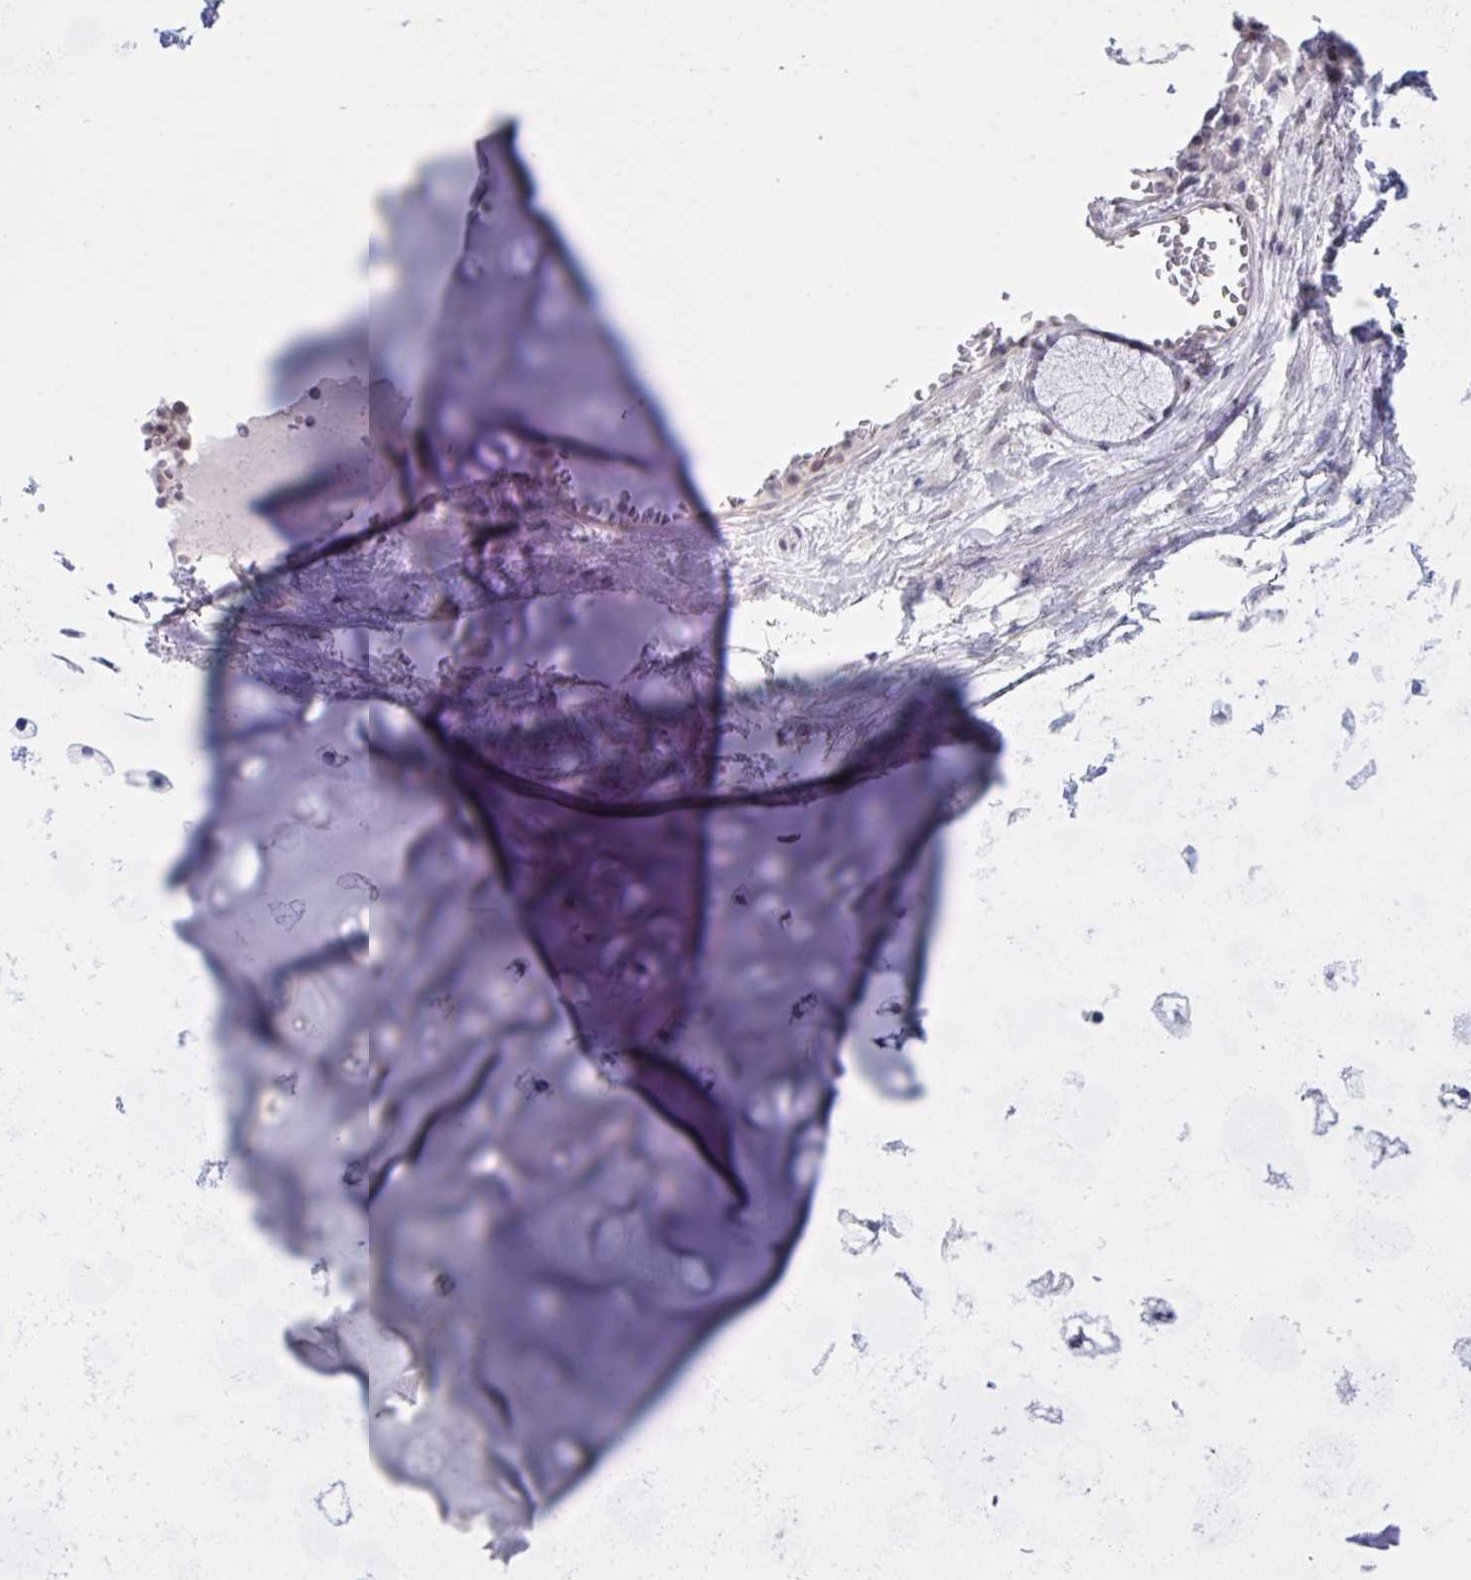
{"staining": {"intensity": "negative", "quantity": "none", "location": "none"}, "tissue": "soft tissue", "cell_type": "Chondrocytes", "image_type": "normal", "snomed": [{"axis": "morphology", "description": "Normal tissue, NOS"}, {"axis": "topography", "description": "Lymph node"}, {"axis": "topography", "description": "Bronchus"}], "caption": "An immunohistochemistry (IHC) histopathology image of benign soft tissue is shown. There is no staining in chondrocytes of soft tissue.", "gene": "TANK", "patient": {"sex": "male", "age": 56}}